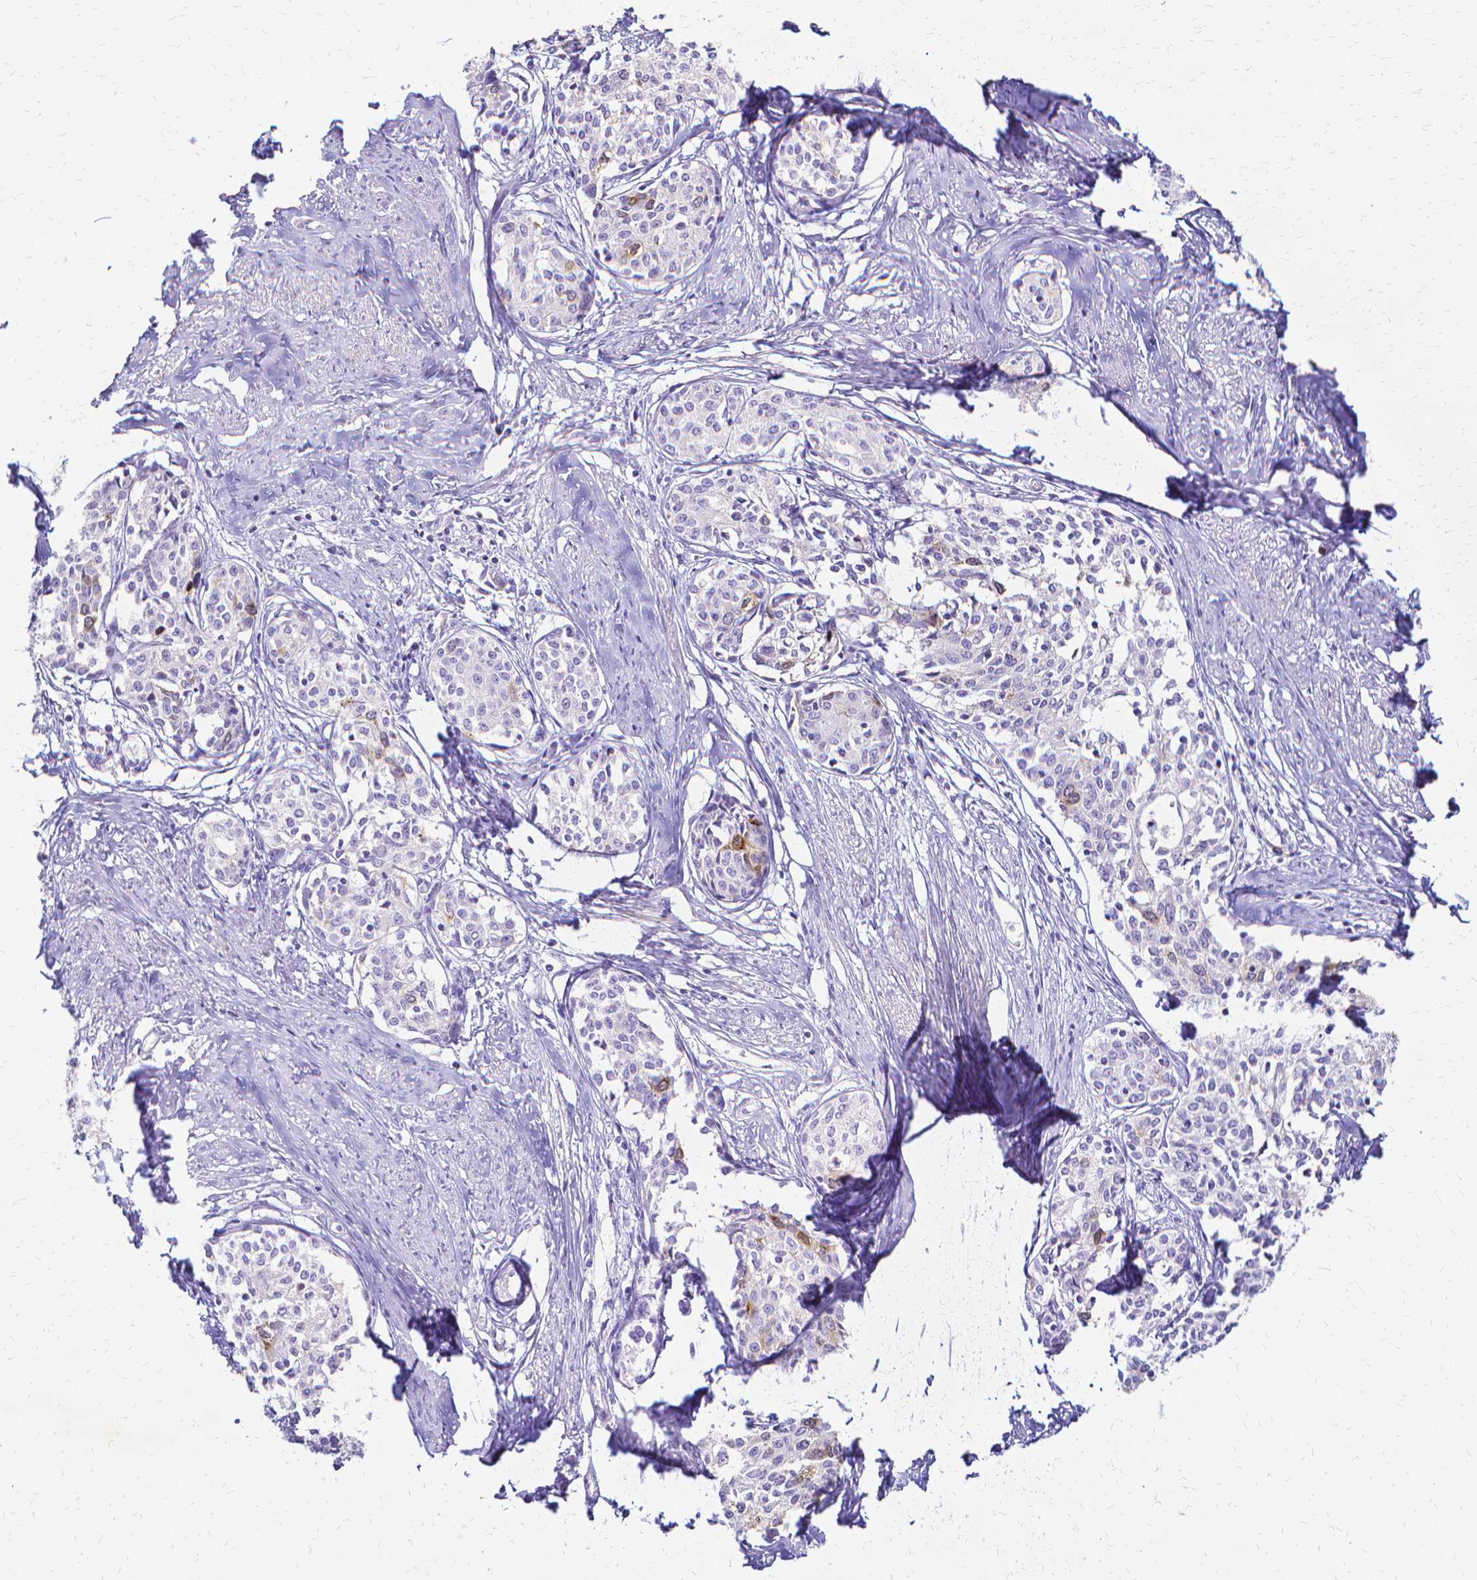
{"staining": {"intensity": "moderate", "quantity": "<25%", "location": "cytoplasmic/membranous"}, "tissue": "cervical cancer", "cell_type": "Tumor cells", "image_type": "cancer", "snomed": [{"axis": "morphology", "description": "Squamous cell carcinoma, NOS"}, {"axis": "morphology", "description": "Adenocarcinoma, NOS"}, {"axis": "topography", "description": "Cervix"}], "caption": "High-power microscopy captured an immunohistochemistry image of squamous cell carcinoma (cervical), revealing moderate cytoplasmic/membranous staining in about <25% of tumor cells.", "gene": "CCNB1", "patient": {"sex": "female", "age": 52}}